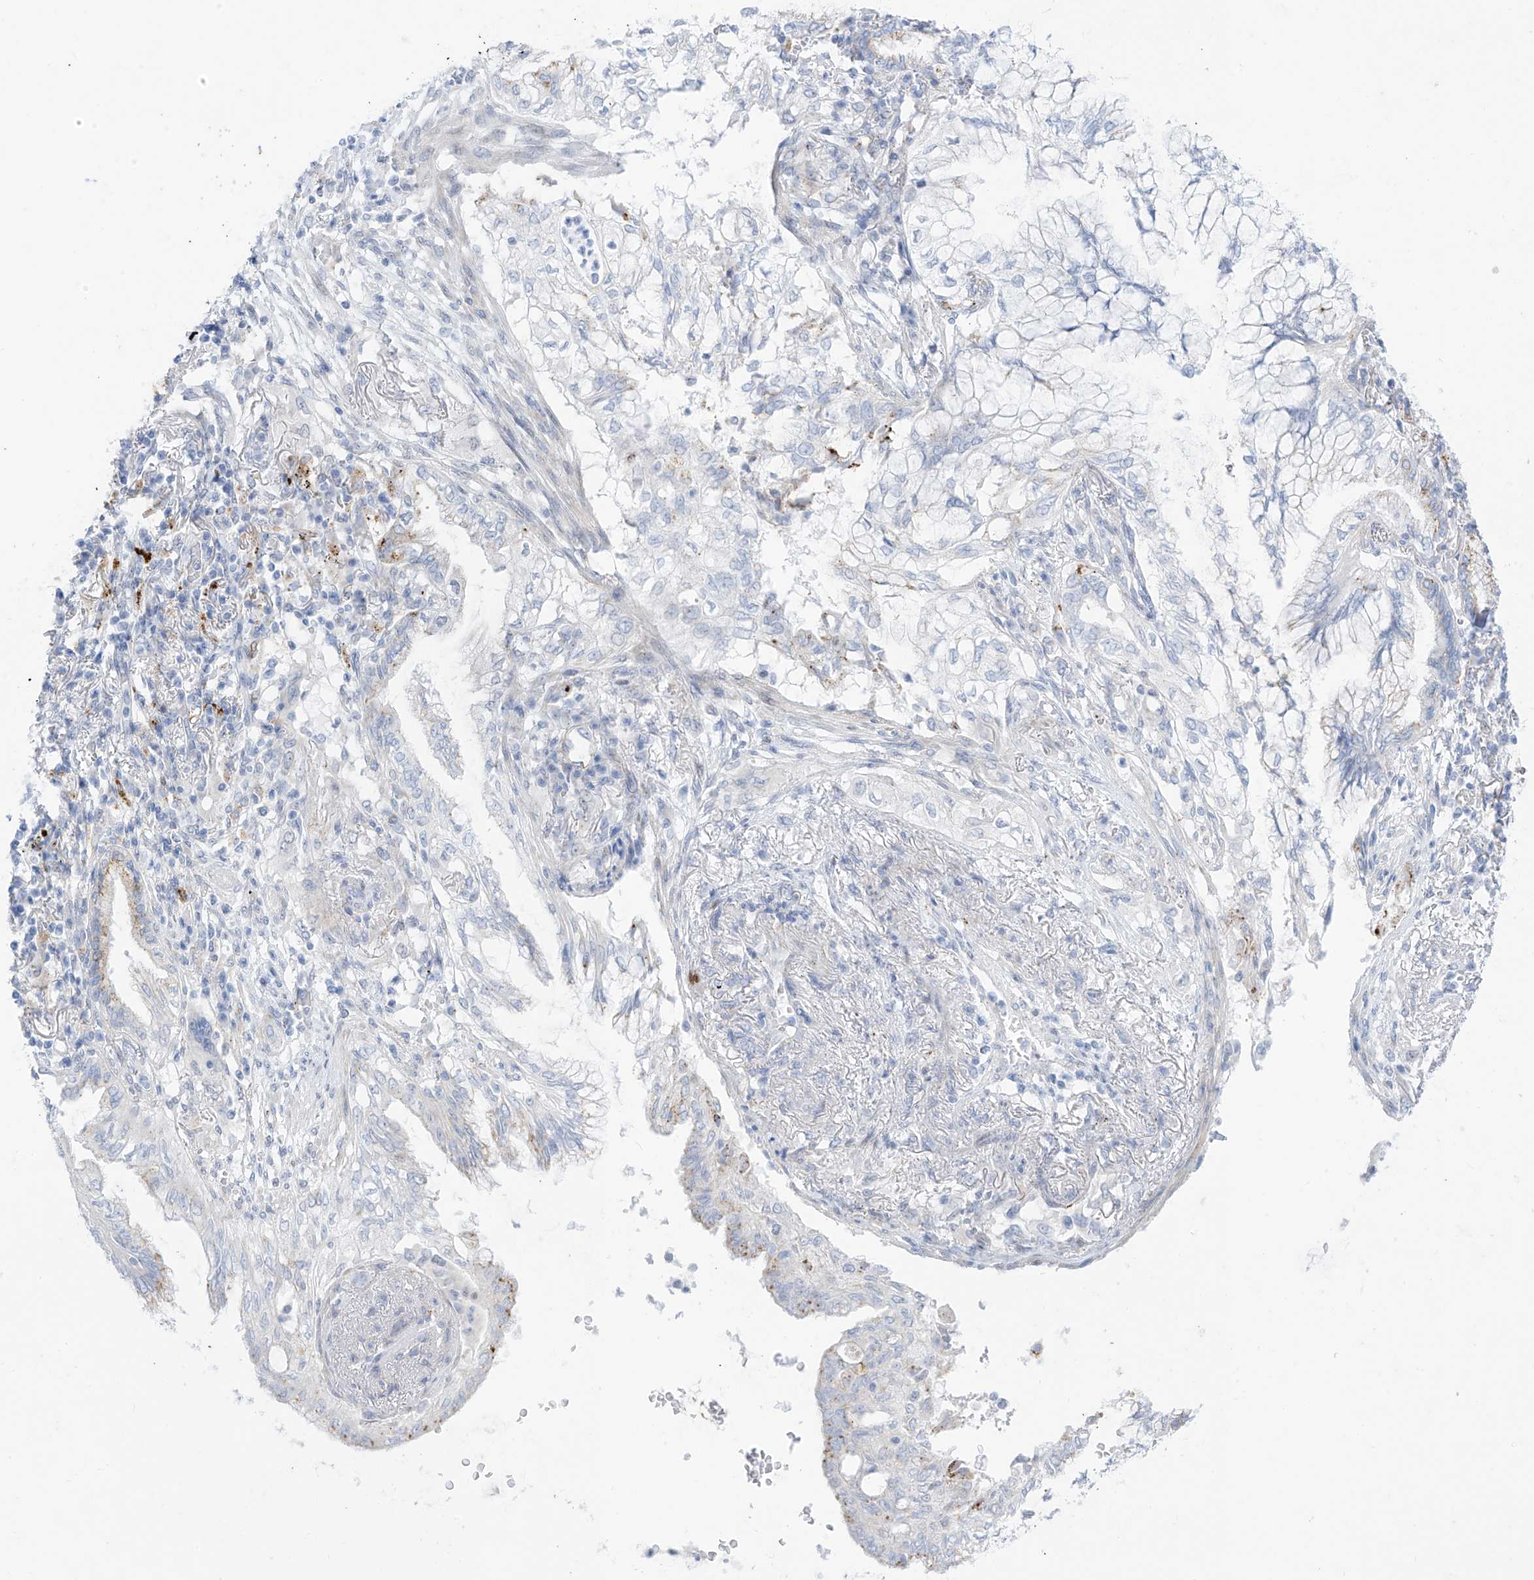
{"staining": {"intensity": "negative", "quantity": "none", "location": "none"}, "tissue": "lung cancer", "cell_type": "Tumor cells", "image_type": "cancer", "snomed": [{"axis": "morphology", "description": "Adenocarcinoma, NOS"}, {"axis": "topography", "description": "Lung"}], "caption": "Immunohistochemistry (IHC) photomicrograph of human lung cancer (adenocarcinoma) stained for a protein (brown), which exhibits no staining in tumor cells.", "gene": "PSPH", "patient": {"sex": "female", "age": 70}}